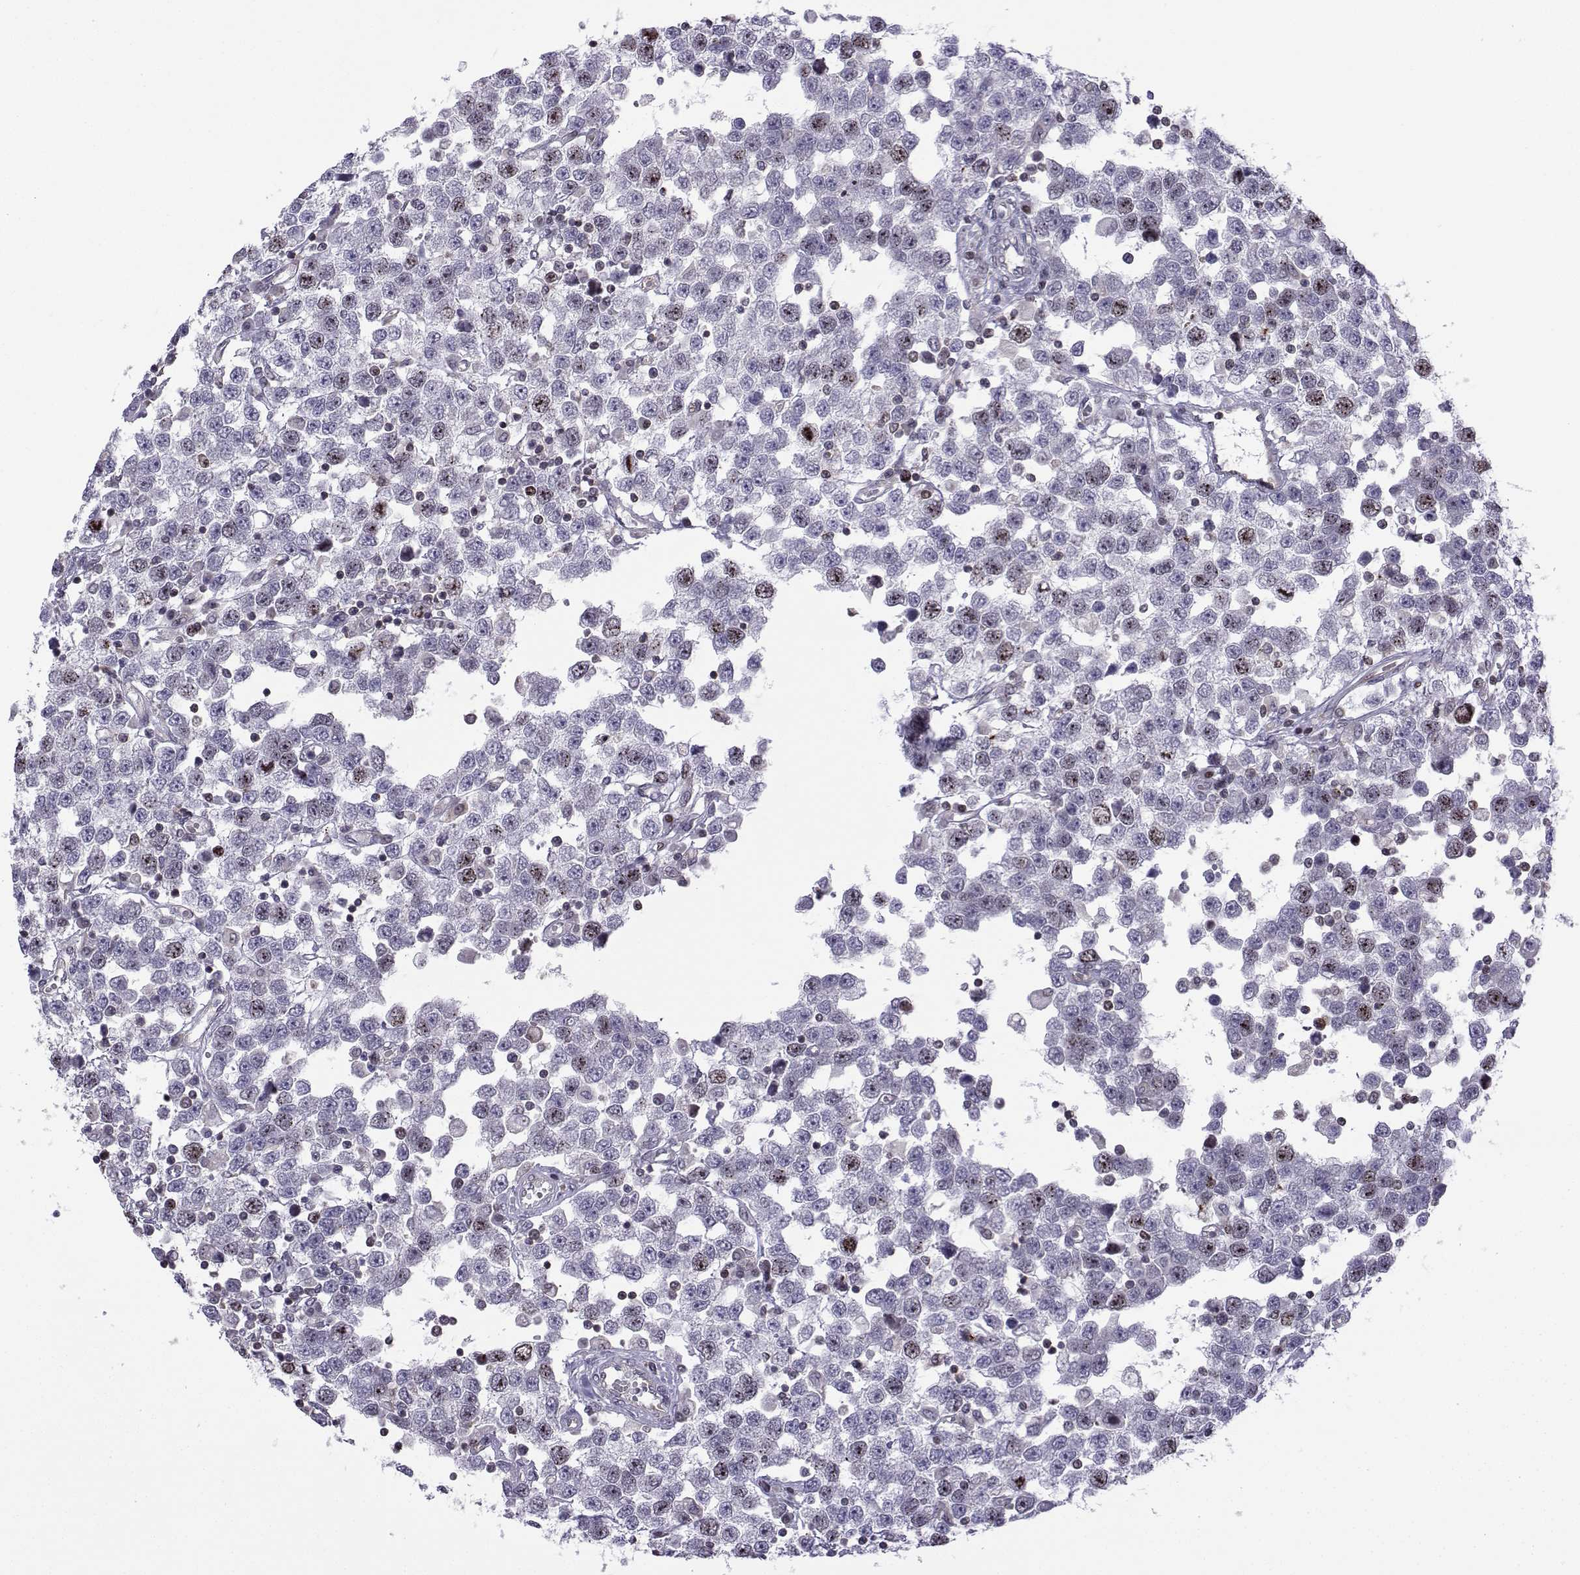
{"staining": {"intensity": "moderate", "quantity": "<25%", "location": "nuclear"}, "tissue": "testis cancer", "cell_type": "Tumor cells", "image_type": "cancer", "snomed": [{"axis": "morphology", "description": "Seminoma, NOS"}, {"axis": "topography", "description": "Testis"}], "caption": "The immunohistochemical stain highlights moderate nuclear expression in tumor cells of seminoma (testis) tissue.", "gene": "INCENP", "patient": {"sex": "male", "age": 34}}